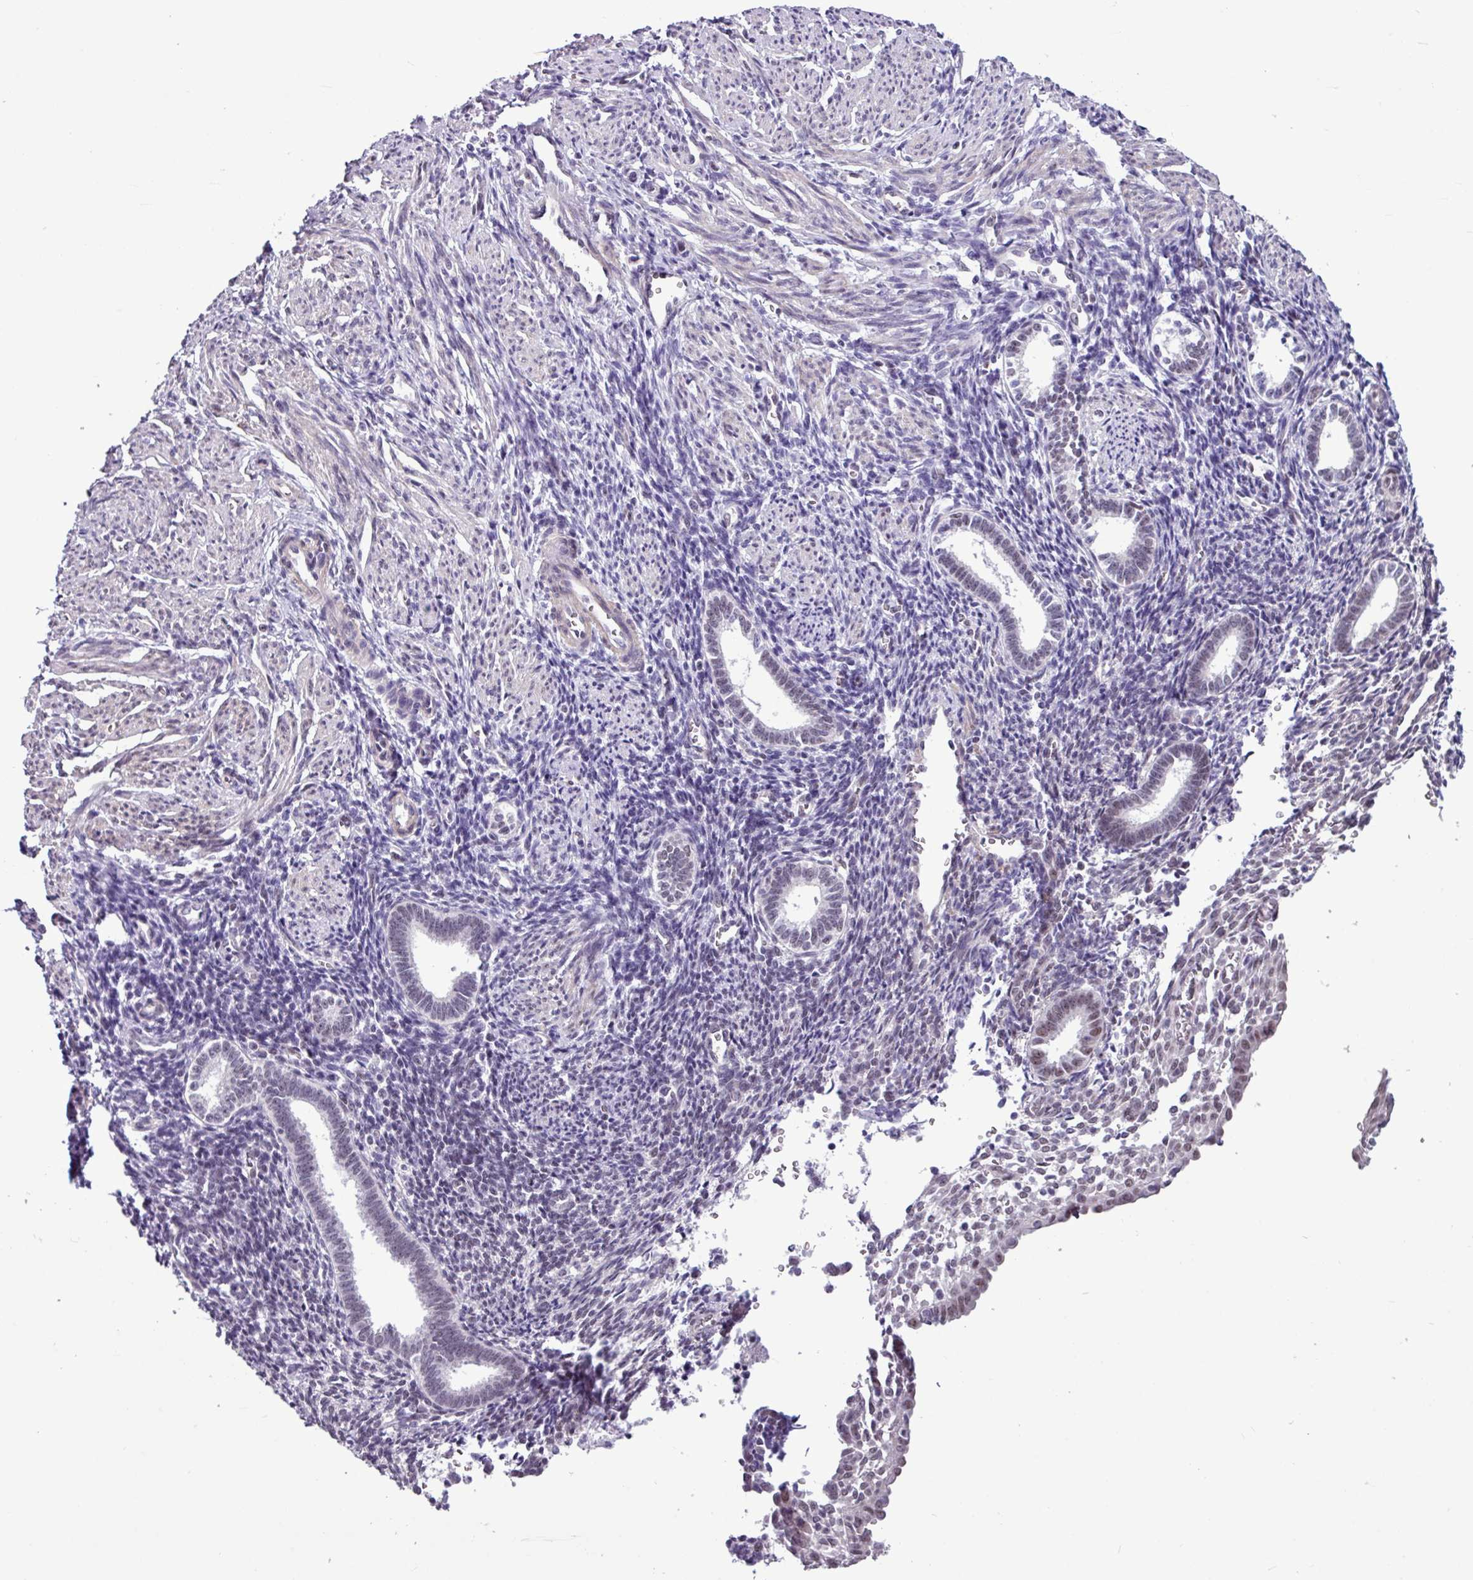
{"staining": {"intensity": "negative", "quantity": "none", "location": "none"}, "tissue": "endometrium", "cell_type": "Cells in endometrial stroma", "image_type": "normal", "snomed": [{"axis": "morphology", "description": "Normal tissue, NOS"}, {"axis": "topography", "description": "Endometrium"}], "caption": "An IHC image of unremarkable endometrium is shown. There is no staining in cells in endometrial stroma of endometrium. The staining is performed using DAB brown chromogen with nuclei counter-stained in using hematoxylin.", "gene": "UTP18", "patient": {"sex": "female", "age": 32}}